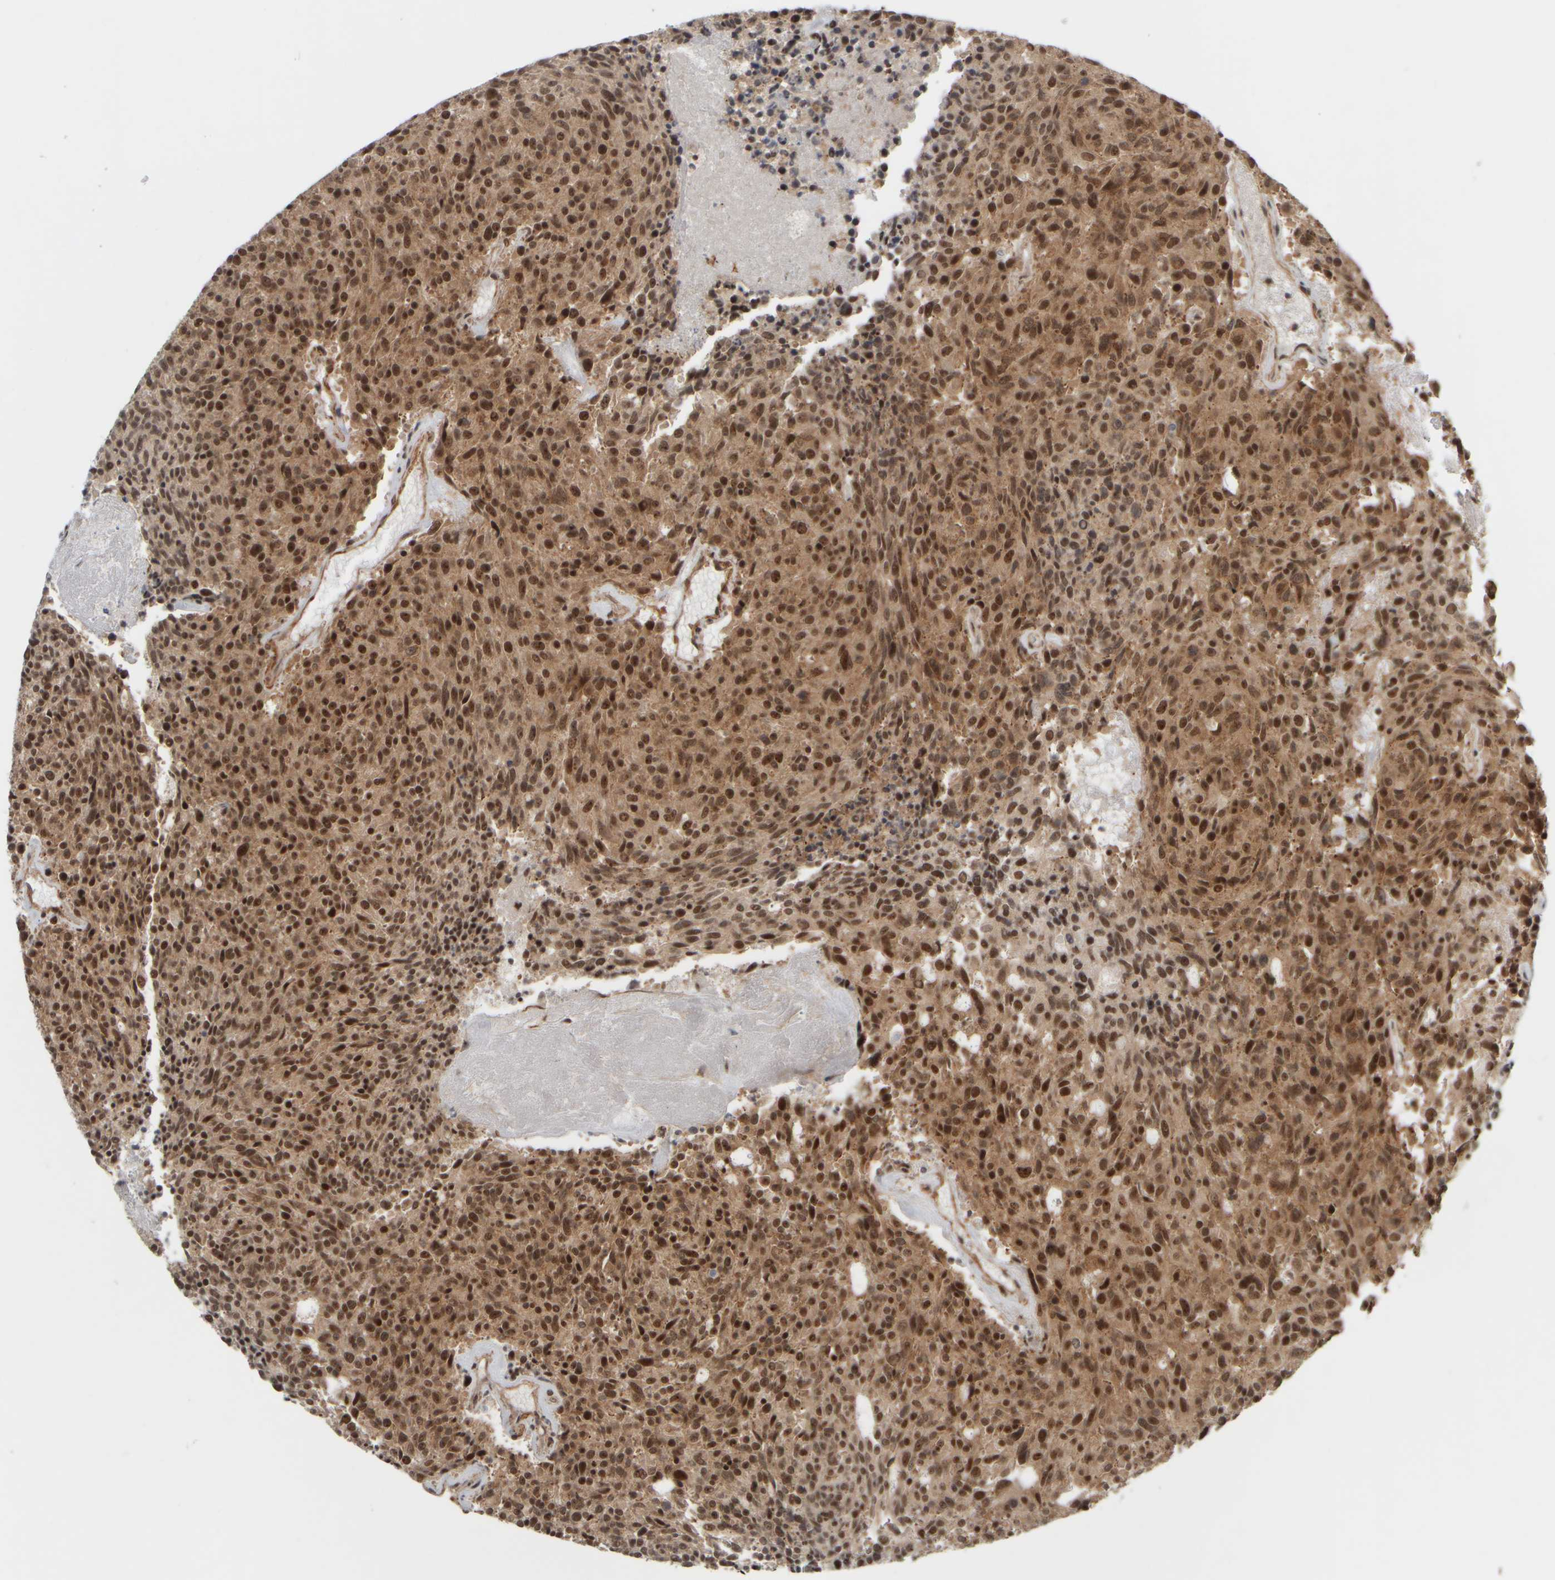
{"staining": {"intensity": "moderate", "quantity": ">75%", "location": "cytoplasmic/membranous,nuclear"}, "tissue": "carcinoid", "cell_type": "Tumor cells", "image_type": "cancer", "snomed": [{"axis": "morphology", "description": "Carcinoid, malignant, NOS"}, {"axis": "topography", "description": "Pancreas"}], "caption": "Carcinoid stained for a protein exhibits moderate cytoplasmic/membranous and nuclear positivity in tumor cells. (IHC, brightfield microscopy, high magnification).", "gene": "SYNRG", "patient": {"sex": "female", "age": 54}}